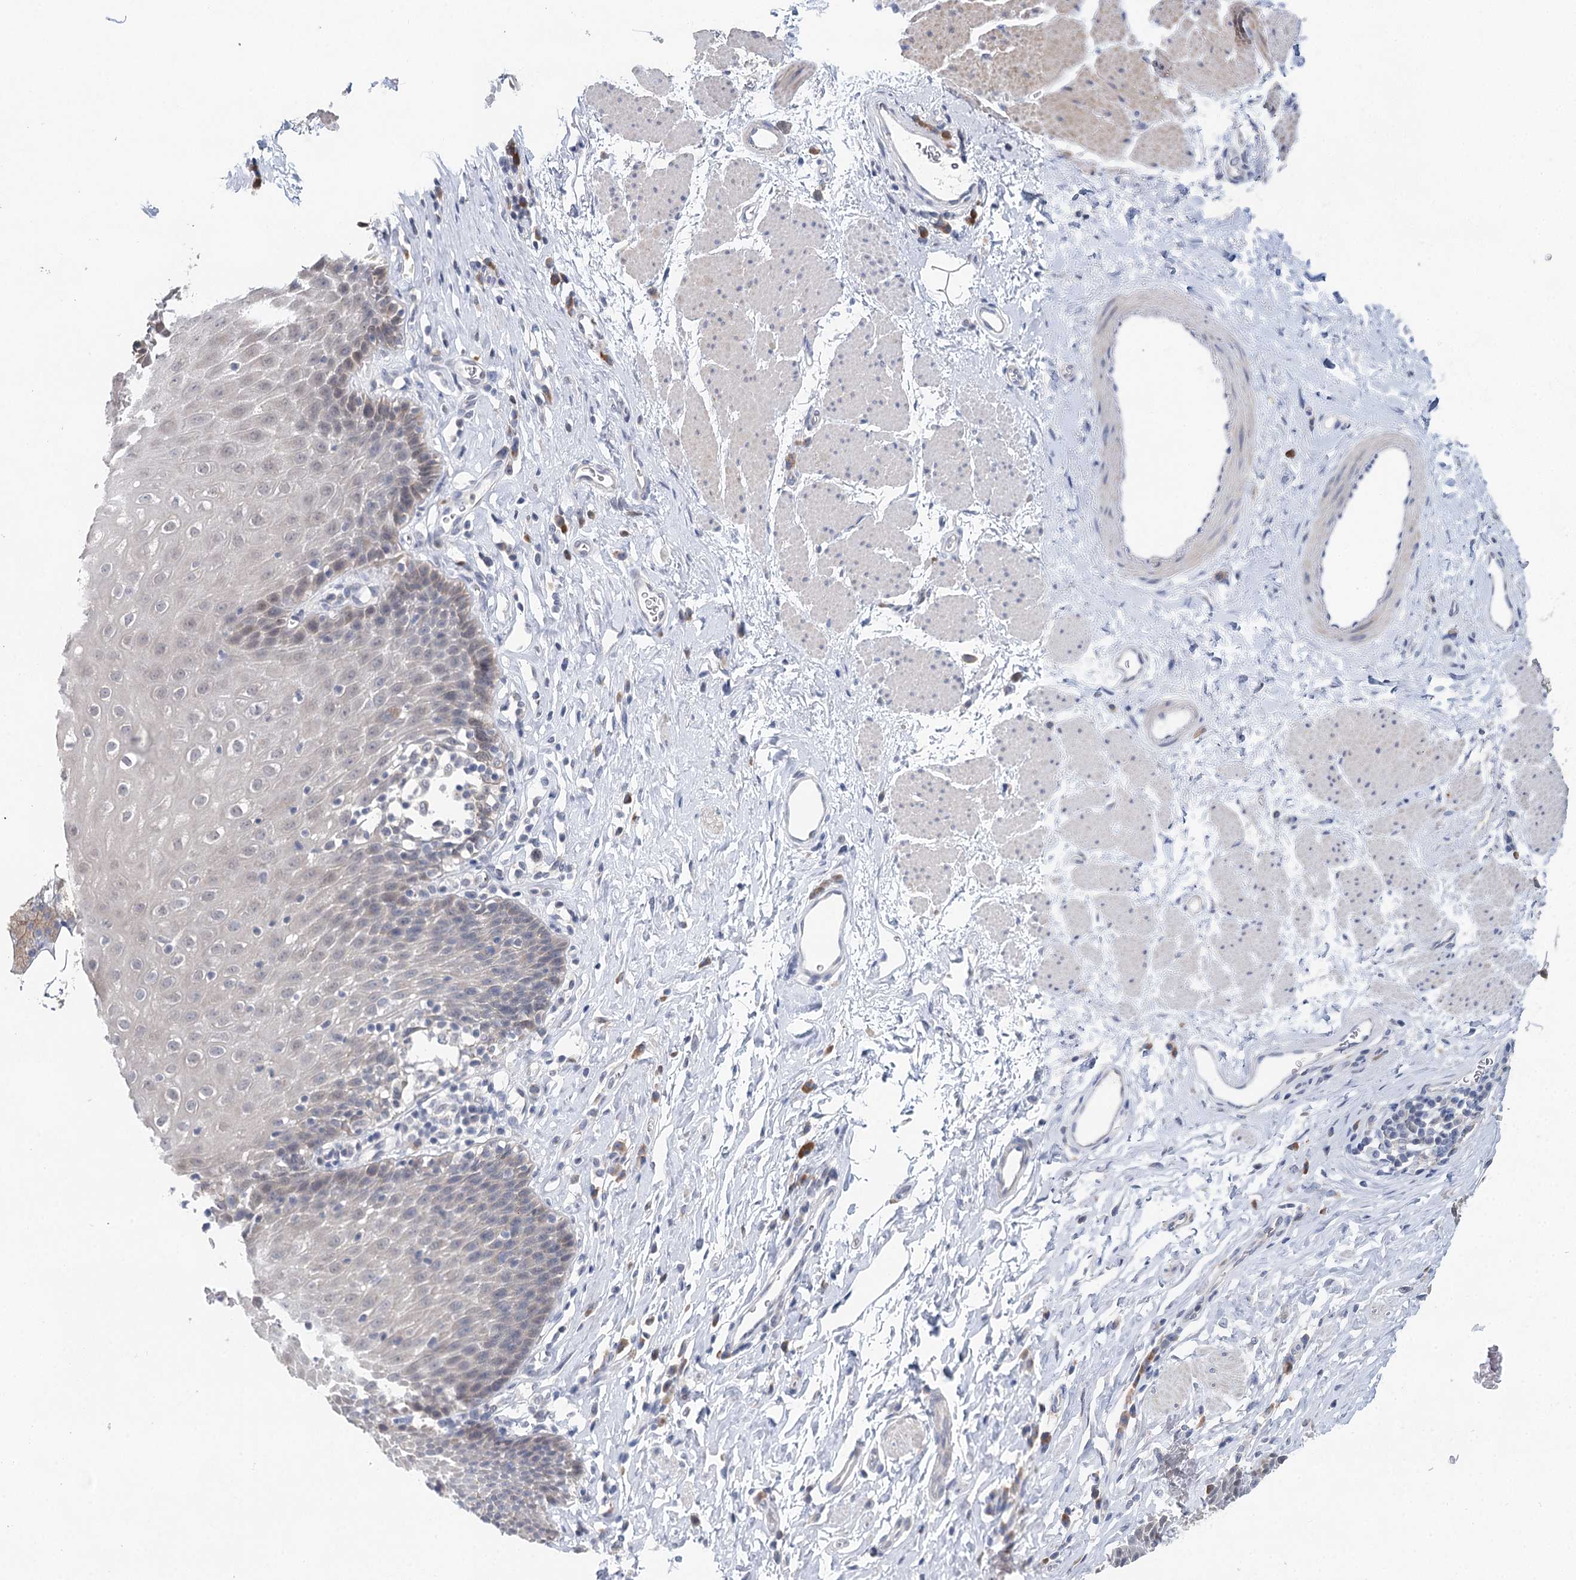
{"staining": {"intensity": "weak", "quantity": "<25%", "location": "cytoplasmic/membranous"}, "tissue": "esophagus", "cell_type": "Squamous epithelial cells", "image_type": "normal", "snomed": [{"axis": "morphology", "description": "Normal tissue, NOS"}, {"axis": "topography", "description": "Esophagus"}], "caption": "This photomicrograph is of normal esophagus stained with IHC to label a protein in brown with the nuclei are counter-stained blue. There is no positivity in squamous epithelial cells.", "gene": "BLTP1", "patient": {"sex": "female", "age": 61}}